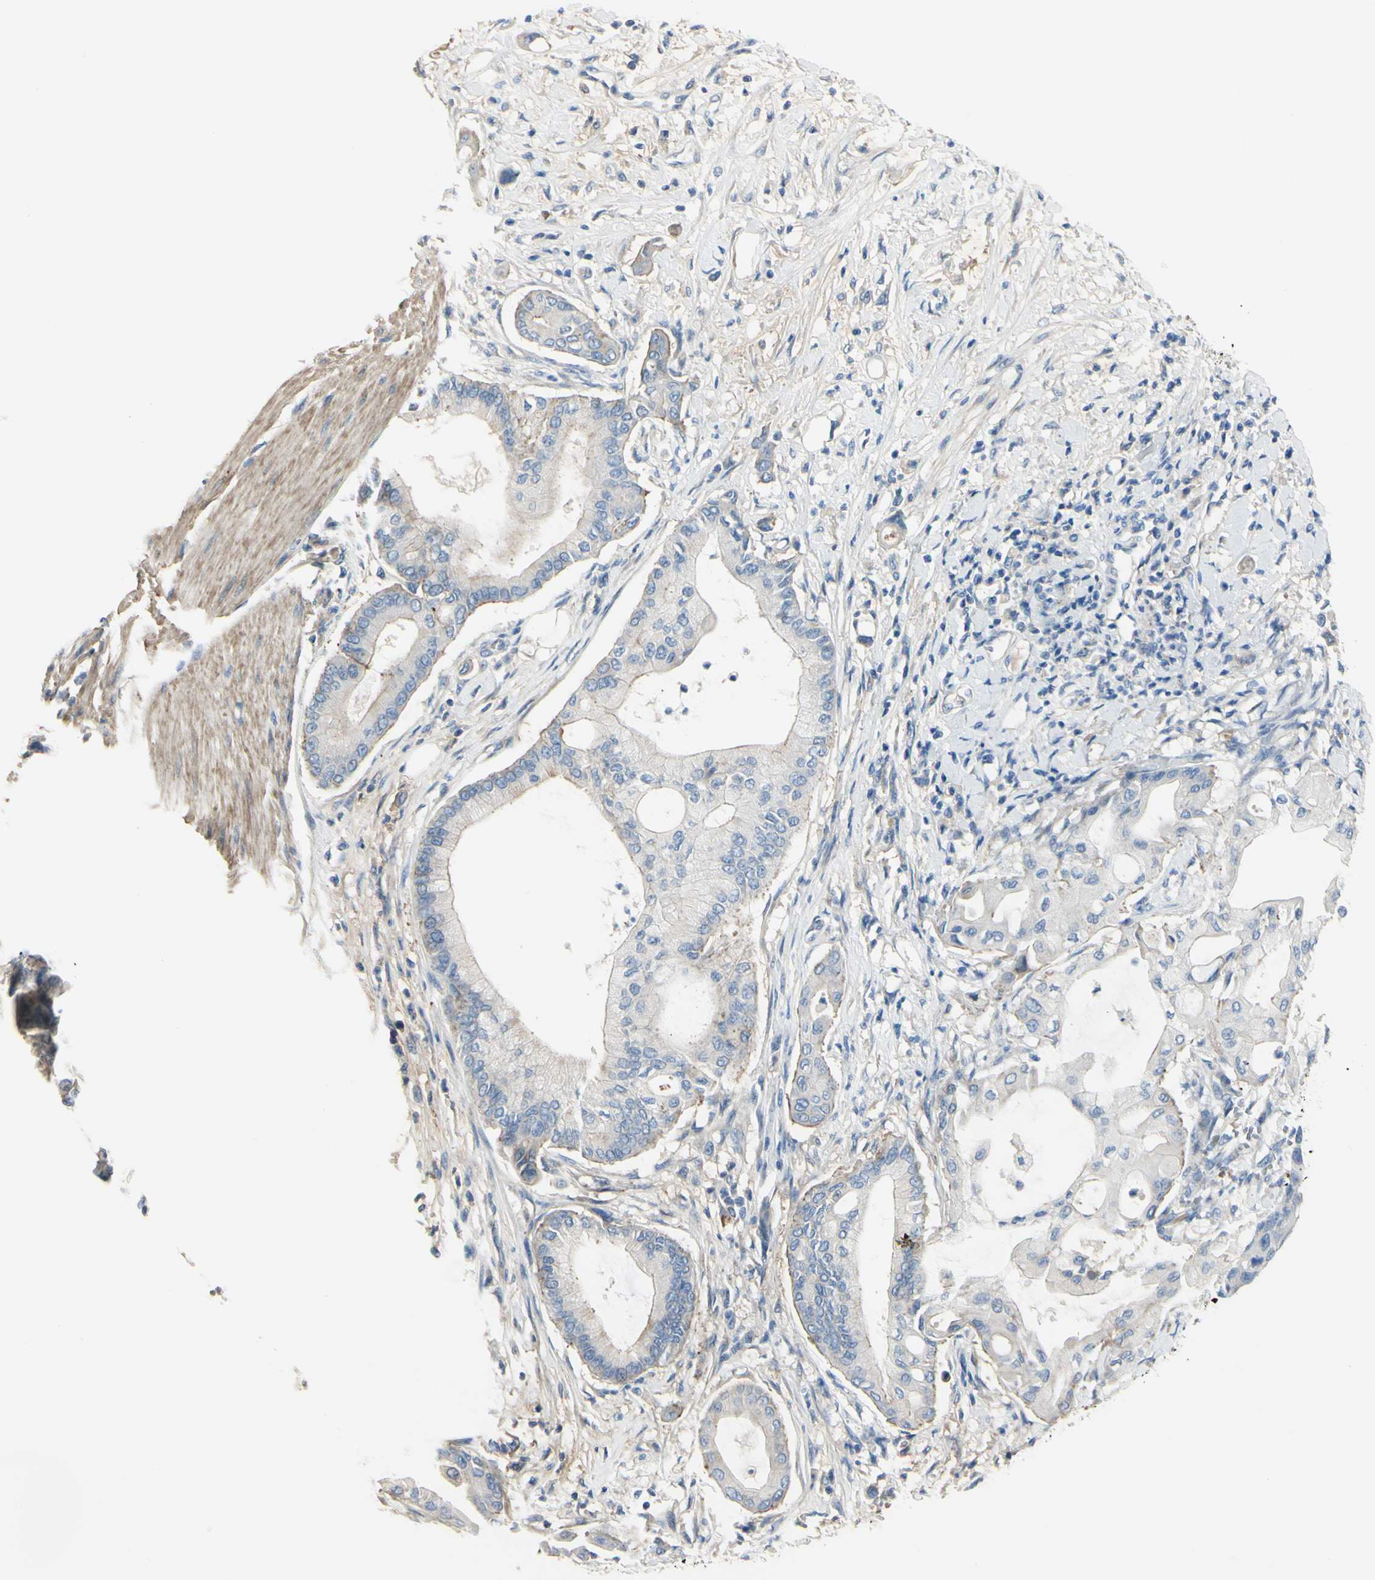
{"staining": {"intensity": "negative", "quantity": "none", "location": "none"}, "tissue": "pancreatic cancer", "cell_type": "Tumor cells", "image_type": "cancer", "snomed": [{"axis": "morphology", "description": "Adenocarcinoma, NOS"}, {"axis": "morphology", "description": "Adenocarcinoma, metastatic, NOS"}, {"axis": "topography", "description": "Lymph node"}, {"axis": "topography", "description": "Pancreas"}, {"axis": "topography", "description": "Duodenum"}], "caption": "IHC micrograph of pancreatic adenocarcinoma stained for a protein (brown), which displays no positivity in tumor cells.", "gene": "NCBP2L", "patient": {"sex": "female", "age": 64}}